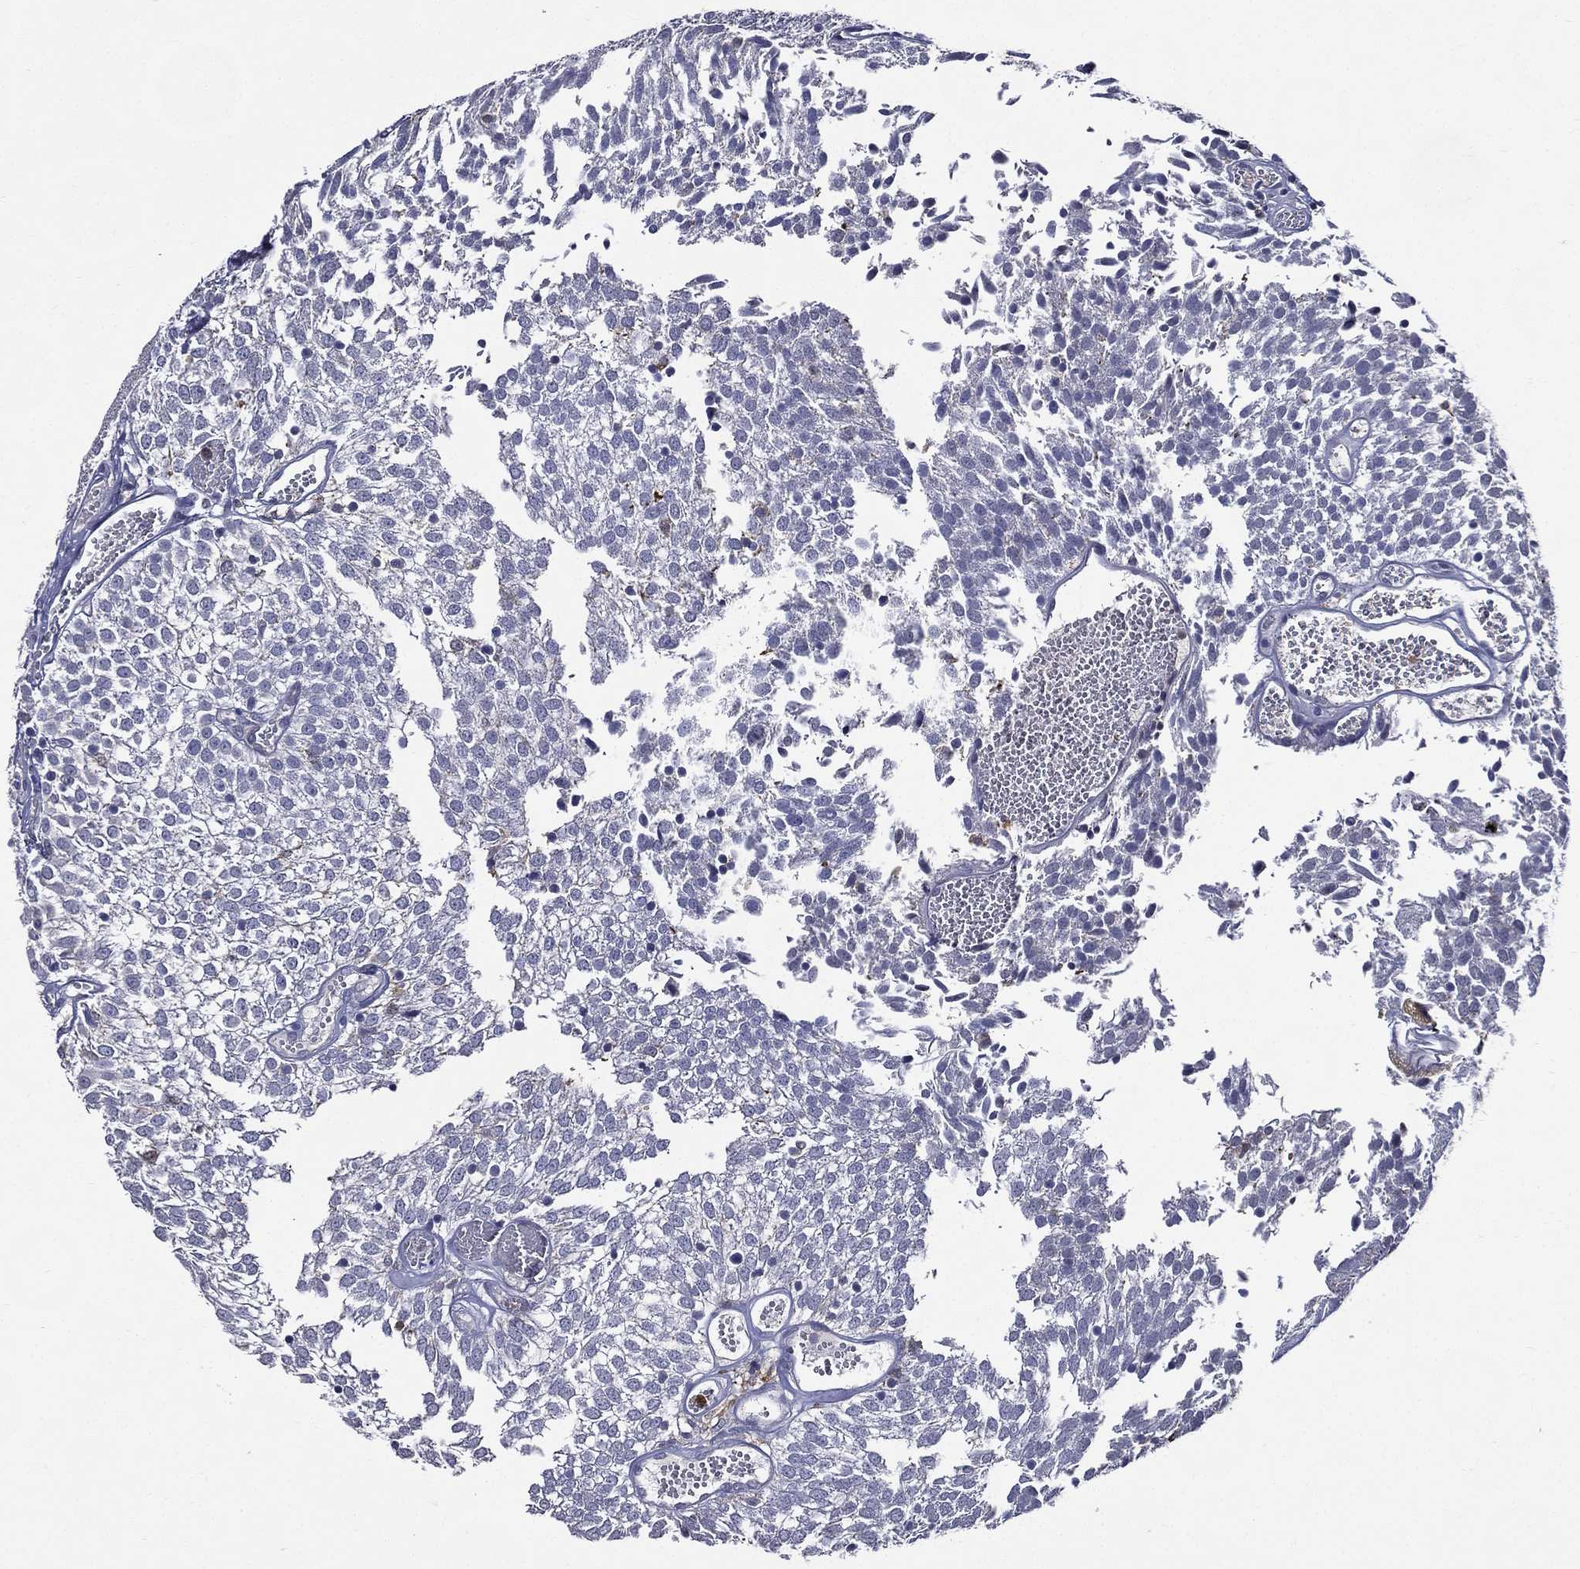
{"staining": {"intensity": "negative", "quantity": "none", "location": "none"}, "tissue": "urothelial cancer", "cell_type": "Tumor cells", "image_type": "cancer", "snomed": [{"axis": "morphology", "description": "Urothelial carcinoma, Low grade"}, {"axis": "topography", "description": "Urinary bladder"}], "caption": "Immunohistochemistry (IHC) micrograph of urothelial cancer stained for a protein (brown), which displays no positivity in tumor cells. (DAB (3,3'-diaminobenzidine) immunohistochemistry (IHC) visualized using brightfield microscopy, high magnification).", "gene": "GPR171", "patient": {"sex": "male", "age": 52}}